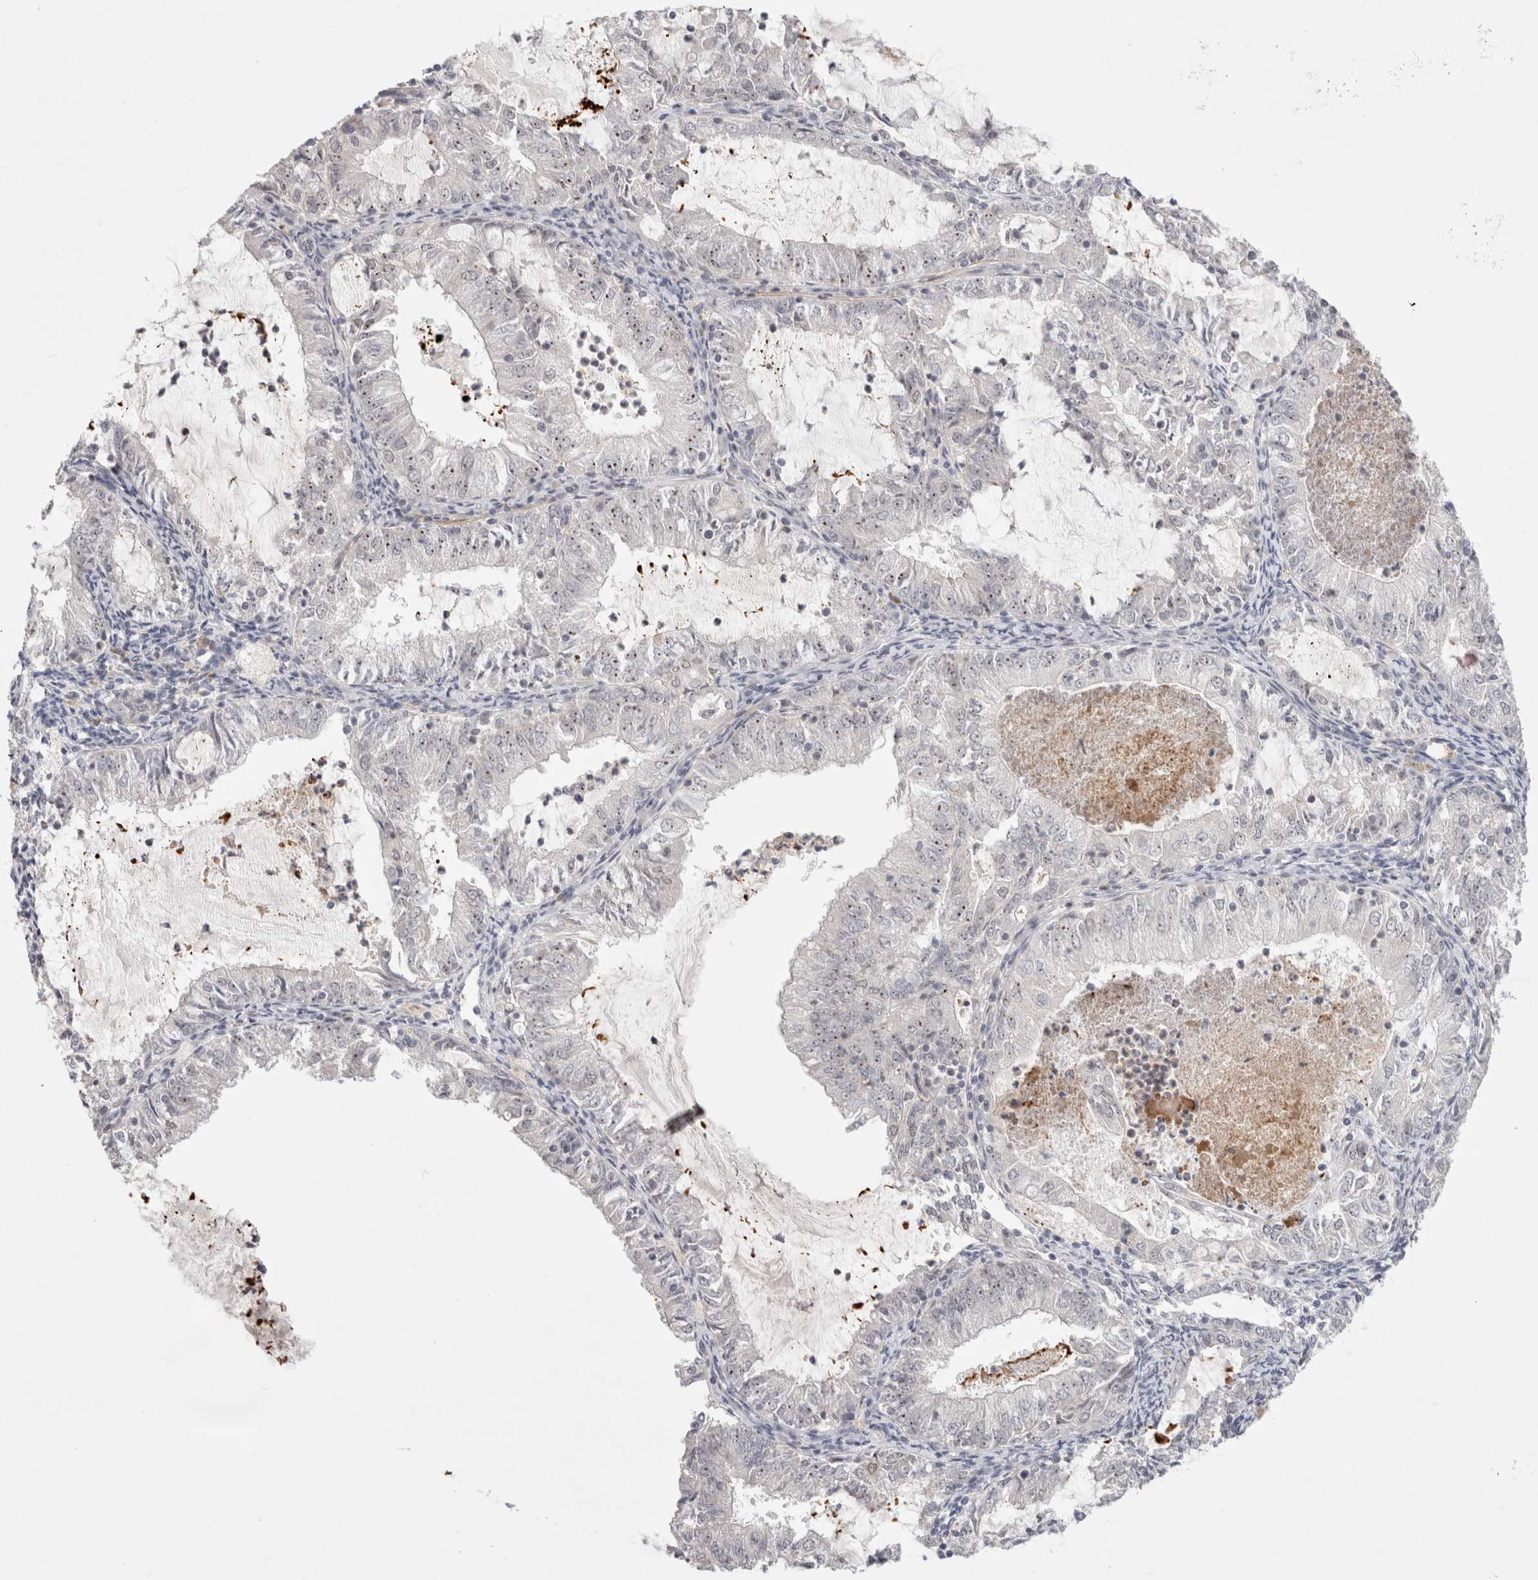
{"staining": {"intensity": "weak", "quantity": "<25%", "location": "nuclear"}, "tissue": "endometrial cancer", "cell_type": "Tumor cells", "image_type": "cancer", "snomed": [{"axis": "morphology", "description": "Adenocarcinoma, NOS"}, {"axis": "topography", "description": "Endometrium"}], "caption": "Adenocarcinoma (endometrial) was stained to show a protein in brown. There is no significant expression in tumor cells. (Stains: DAB immunohistochemistry with hematoxylin counter stain, Microscopy: brightfield microscopy at high magnification).", "gene": "SENP6", "patient": {"sex": "female", "age": 57}}